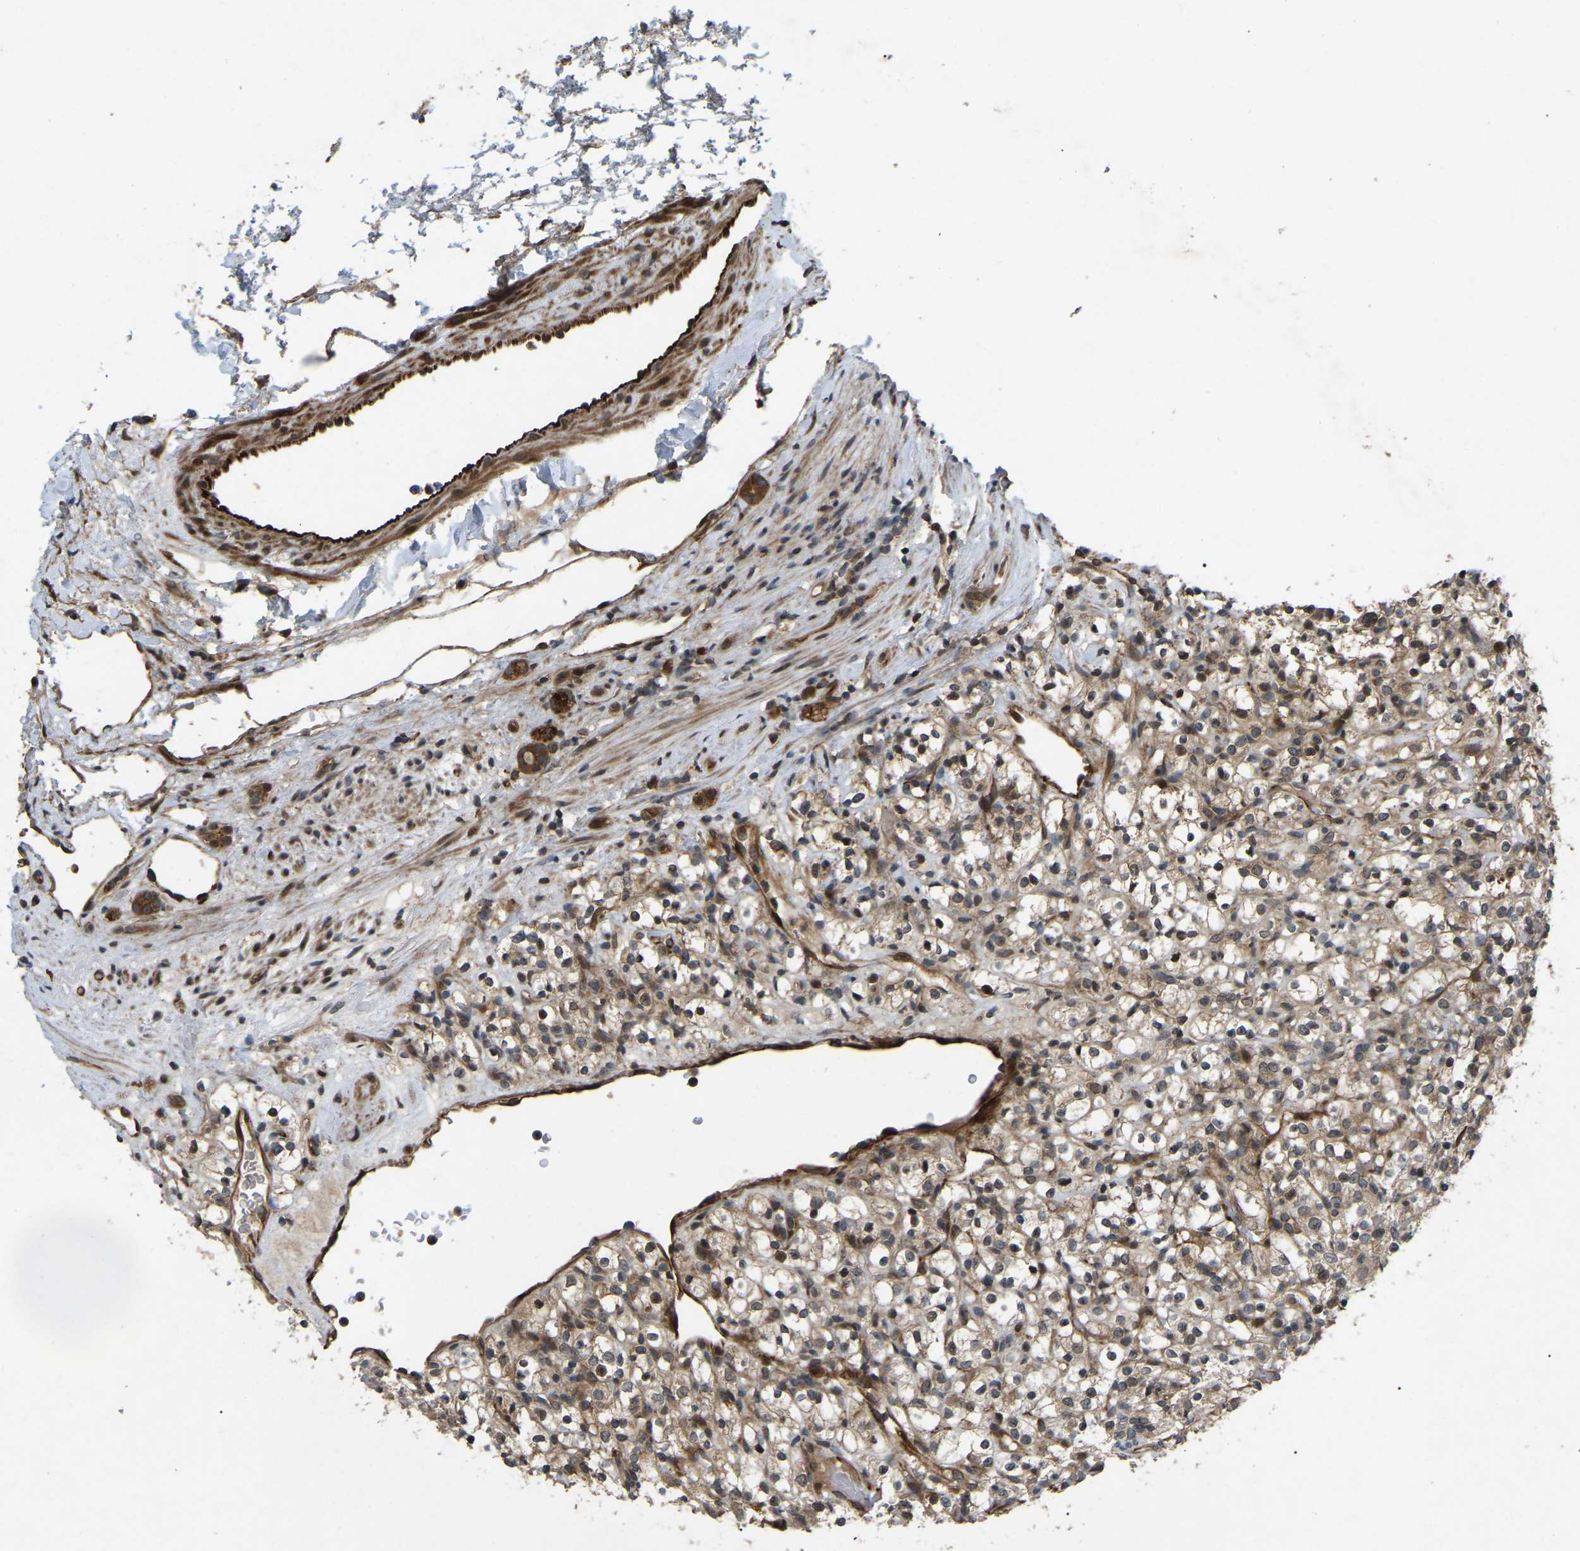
{"staining": {"intensity": "moderate", "quantity": ">75%", "location": "cytoplasmic/membranous,nuclear"}, "tissue": "renal cancer", "cell_type": "Tumor cells", "image_type": "cancer", "snomed": [{"axis": "morphology", "description": "Normal tissue, NOS"}, {"axis": "morphology", "description": "Adenocarcinoma, NOS"}, {"axis": "topography", "description": "Kidney"}], "caption": "Tumor cells exhibit medium levels of moderate cytoplasmic/membranous and nuclear positivity in about >75% of cells in human renal adenocarcinoma. (Stains: DAB (3,3'-diaminobenzidine) in brown, nuclei in blue, Microscopy: brightfield microscopy at high magnification).", "gene": "KIAA1549", "patient": {"sex": "female", "age": 72}}